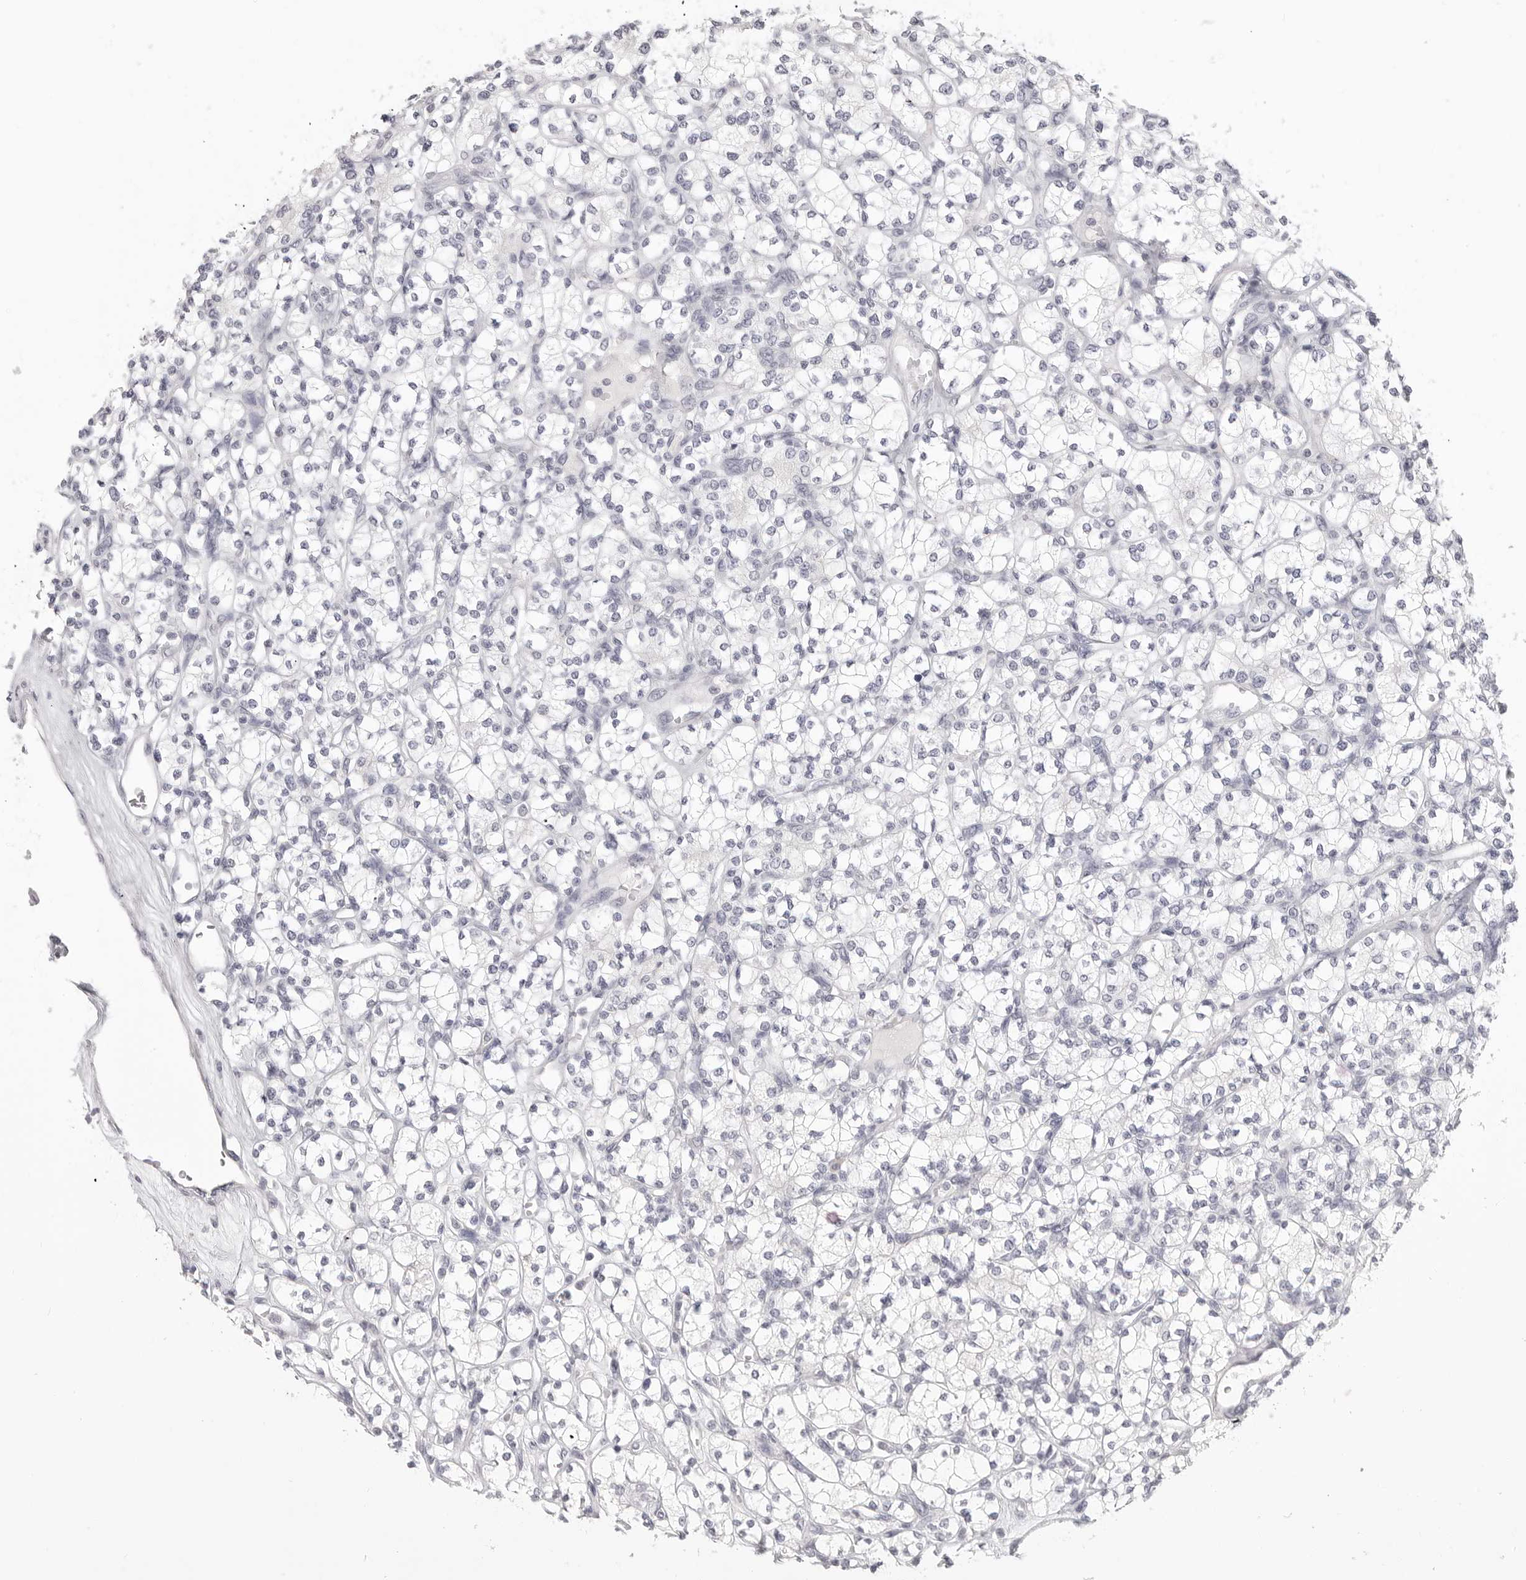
{"staining": {"intensity": "negative", "quantity": "none", "location": "none"}, "tissue": "renal cancer", "cell_type": "Tumor cells", "image_type": "cancer", "snomed": [{"axis": "morphology", "description": "Adenocarcinoma, NOS"}, {"axis": "topography", "description": "Kidney"}], "caption": "A micrograph of human renal cancer is negative for staining in tumor cells.", "gene": "HMGCS2", "patient": {"sex": "male", "age": 77}}